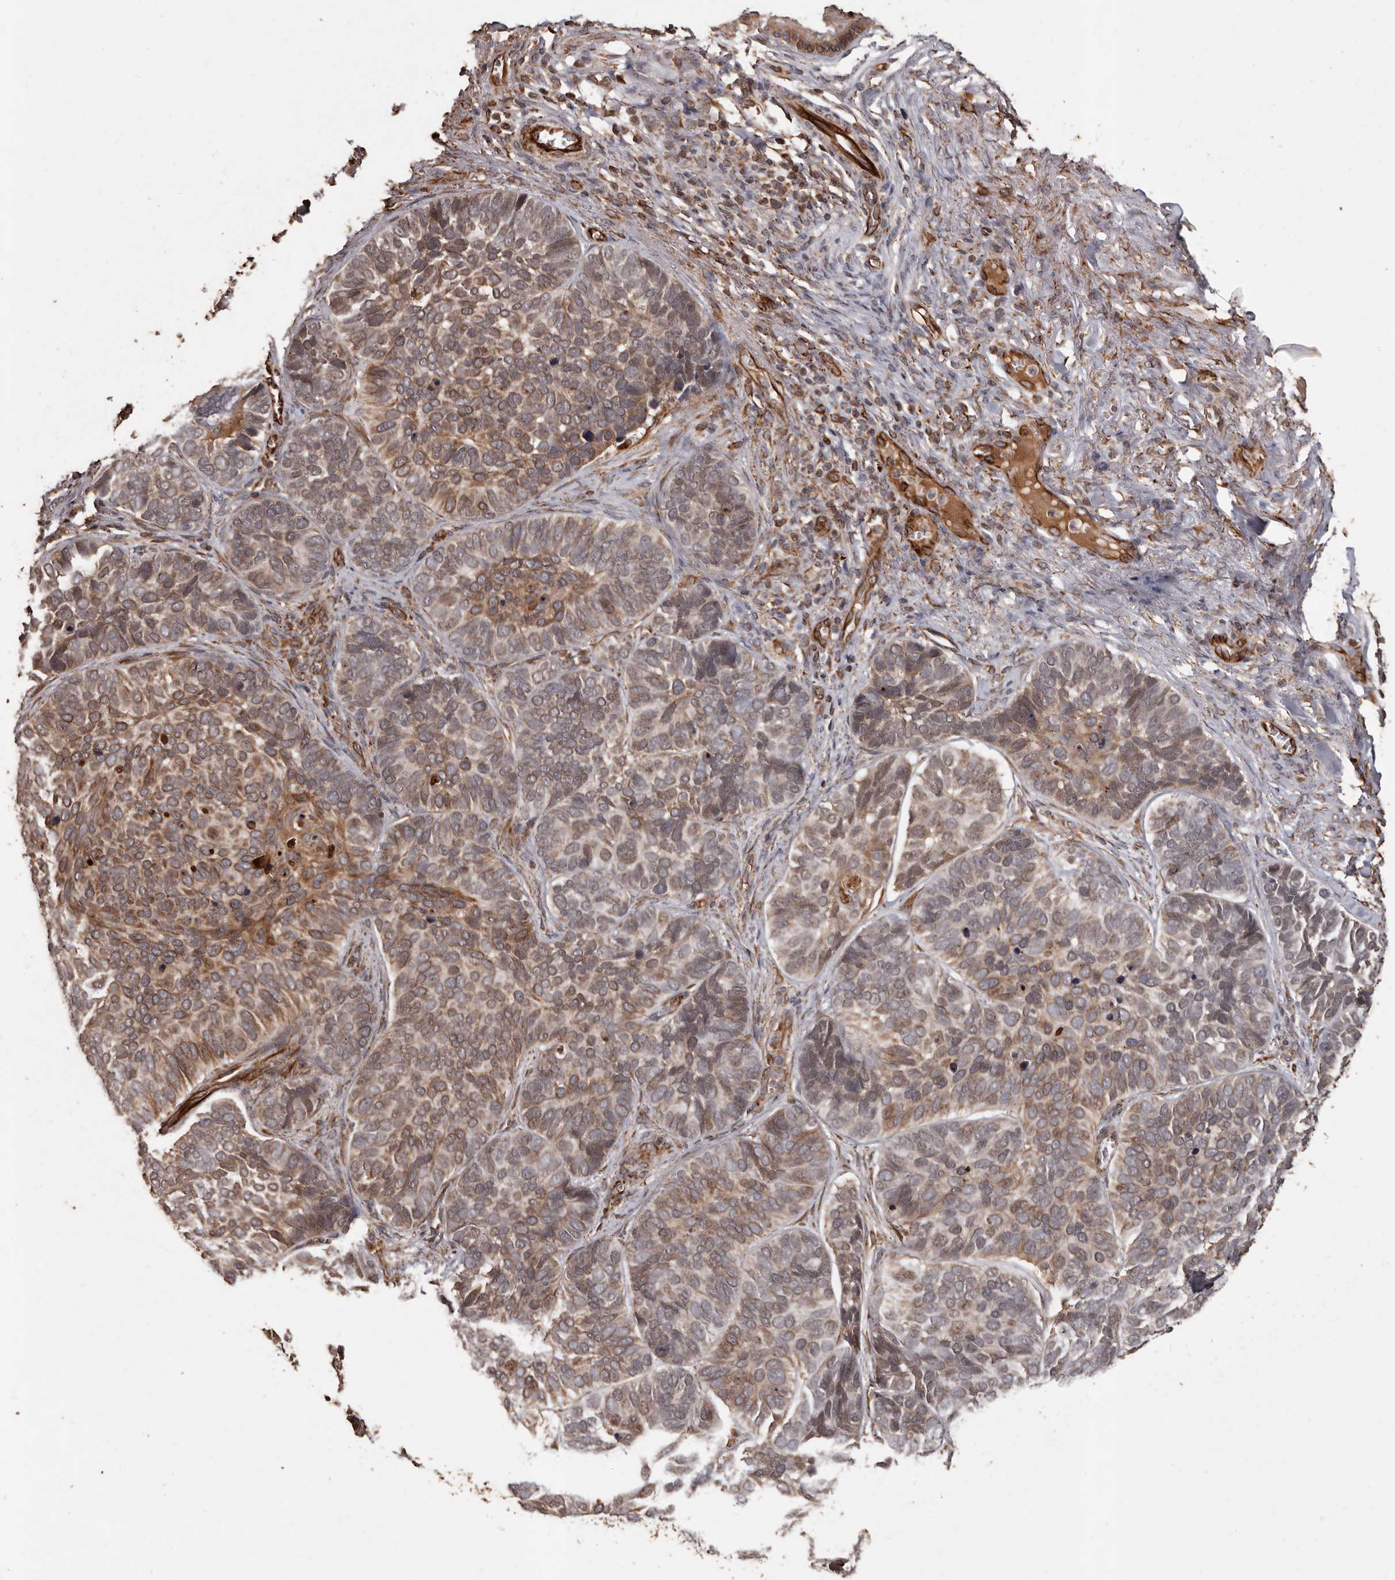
{"staining": {"intensity": "weak", "quantity": ">75%", "location": "cytoplasmic/membranous"}, "tissue": "skin cancer", "cell_type": "Tumor cells", "image_type": "cancer", "snomed": [{"axis": "morphology", "description": "Basal cell carcinoma"}, {"axis": "topography", "description": "Skin"}], "caption": "DAB immunohistochemical staining of human skin cancer (basal cell carcinoma) displays weak cytoplasmic/membranous protein staining in approximately >75% of tumor cells.", "gene": "BRAT1", "patient": {"sex": "male", "age": 62}}